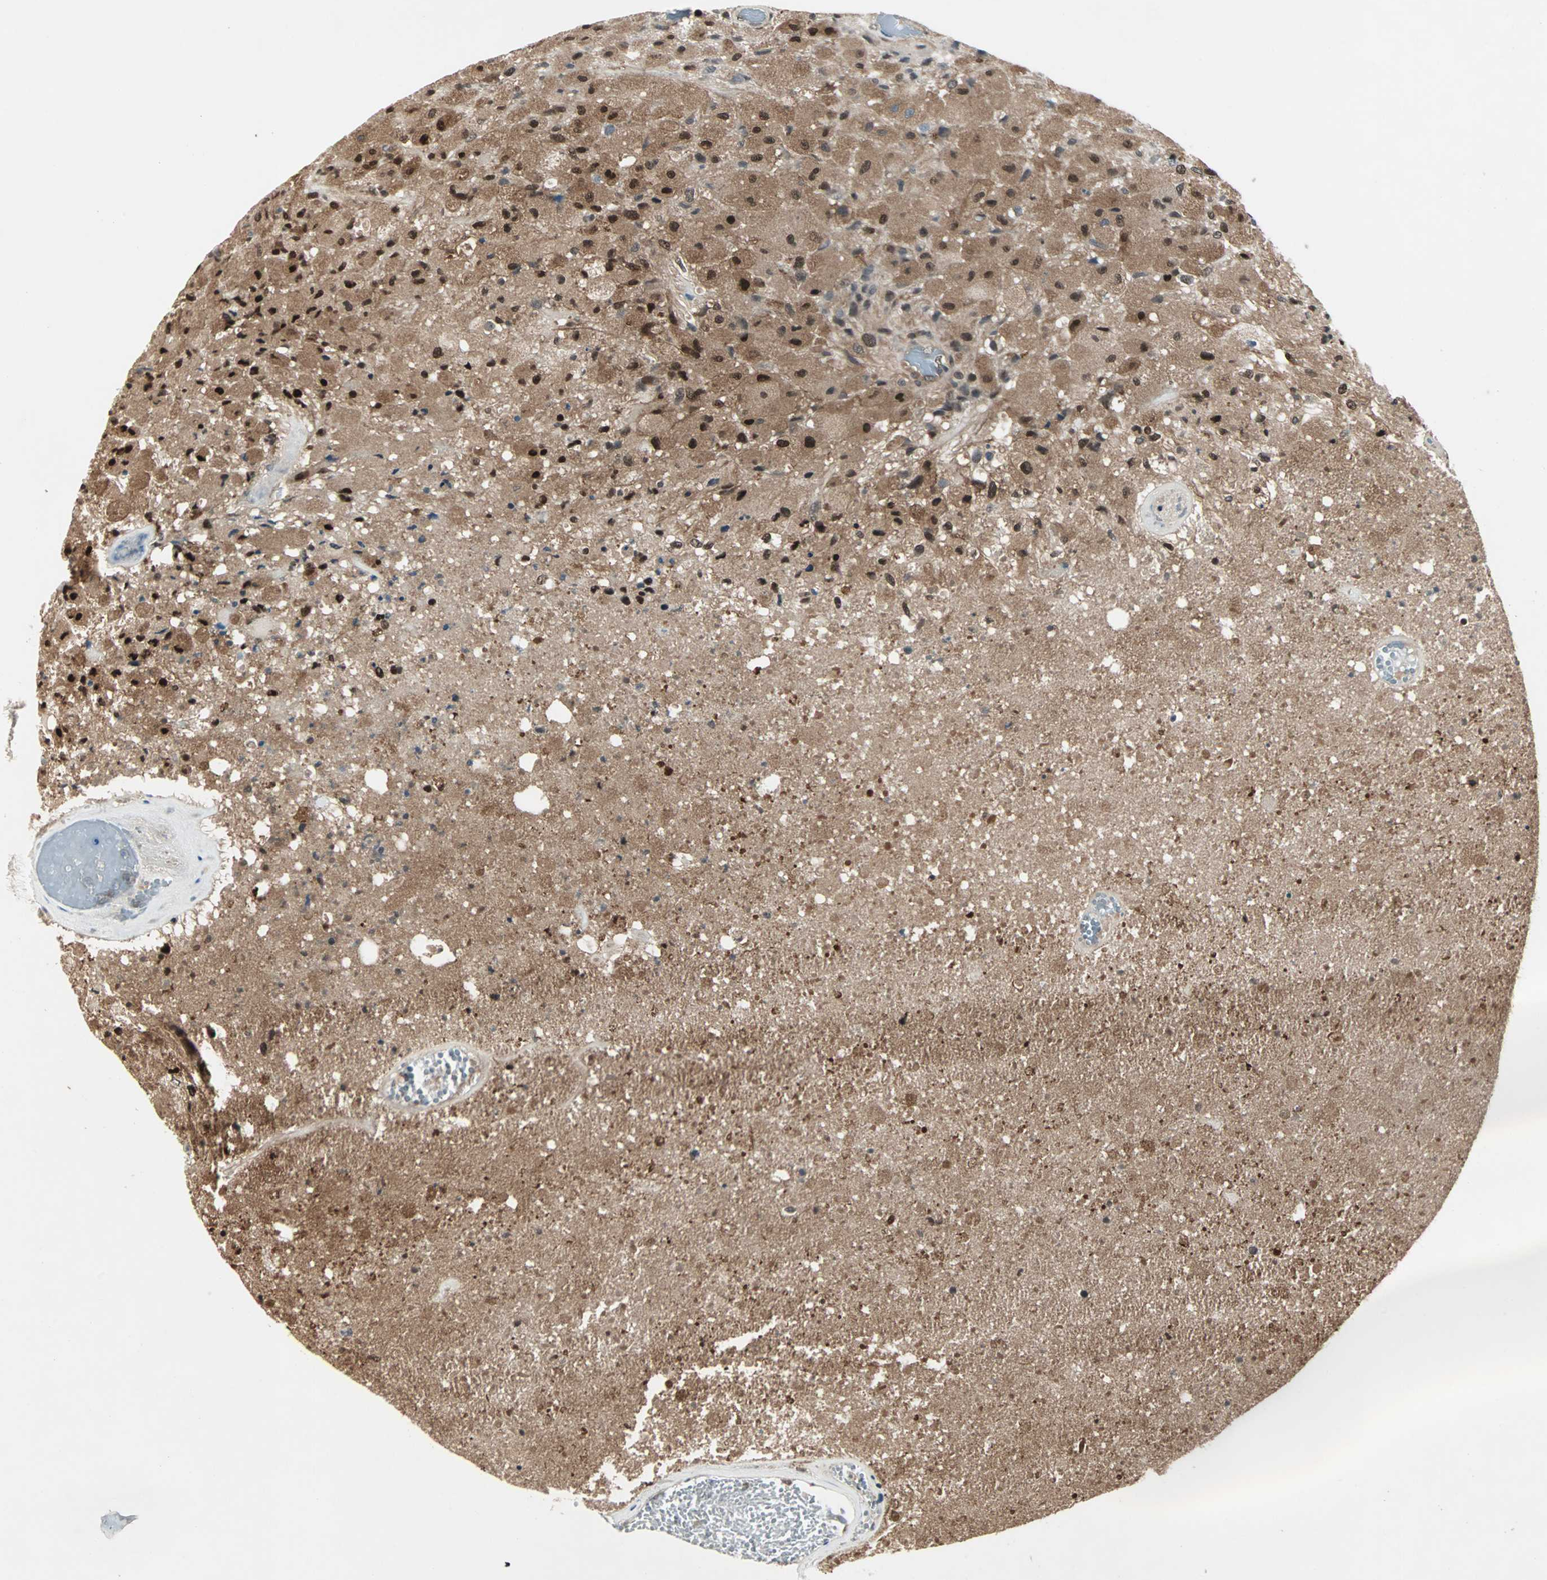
{"staining": {"intensity": "strong", "quantity": ">75%", "location": "cytoplasmic/membranous,nuclear"}, "tissue": "glioma", "cell_type": "Tumor cells", "image_type": "cancer", "snomed": [{"axis": "morphology", "description": "Normal tissue, NOS"}, {"axis": "morphology", "description": "Glioma, malignant, High grade"}, {"axis": "topography", "description": "Cerebral cortex"}], "caption": "This photomicrograph reveals glioma stained with immunohistochemistry (IHC) to label a protein in brown. The cytoplasmic/membranous and nuclear of tumor cells show strong positivity for the protein. Nuclei are counter-stained blue.", "gene": "ACLY", "patient": {"sex": "male", "age": 77}}